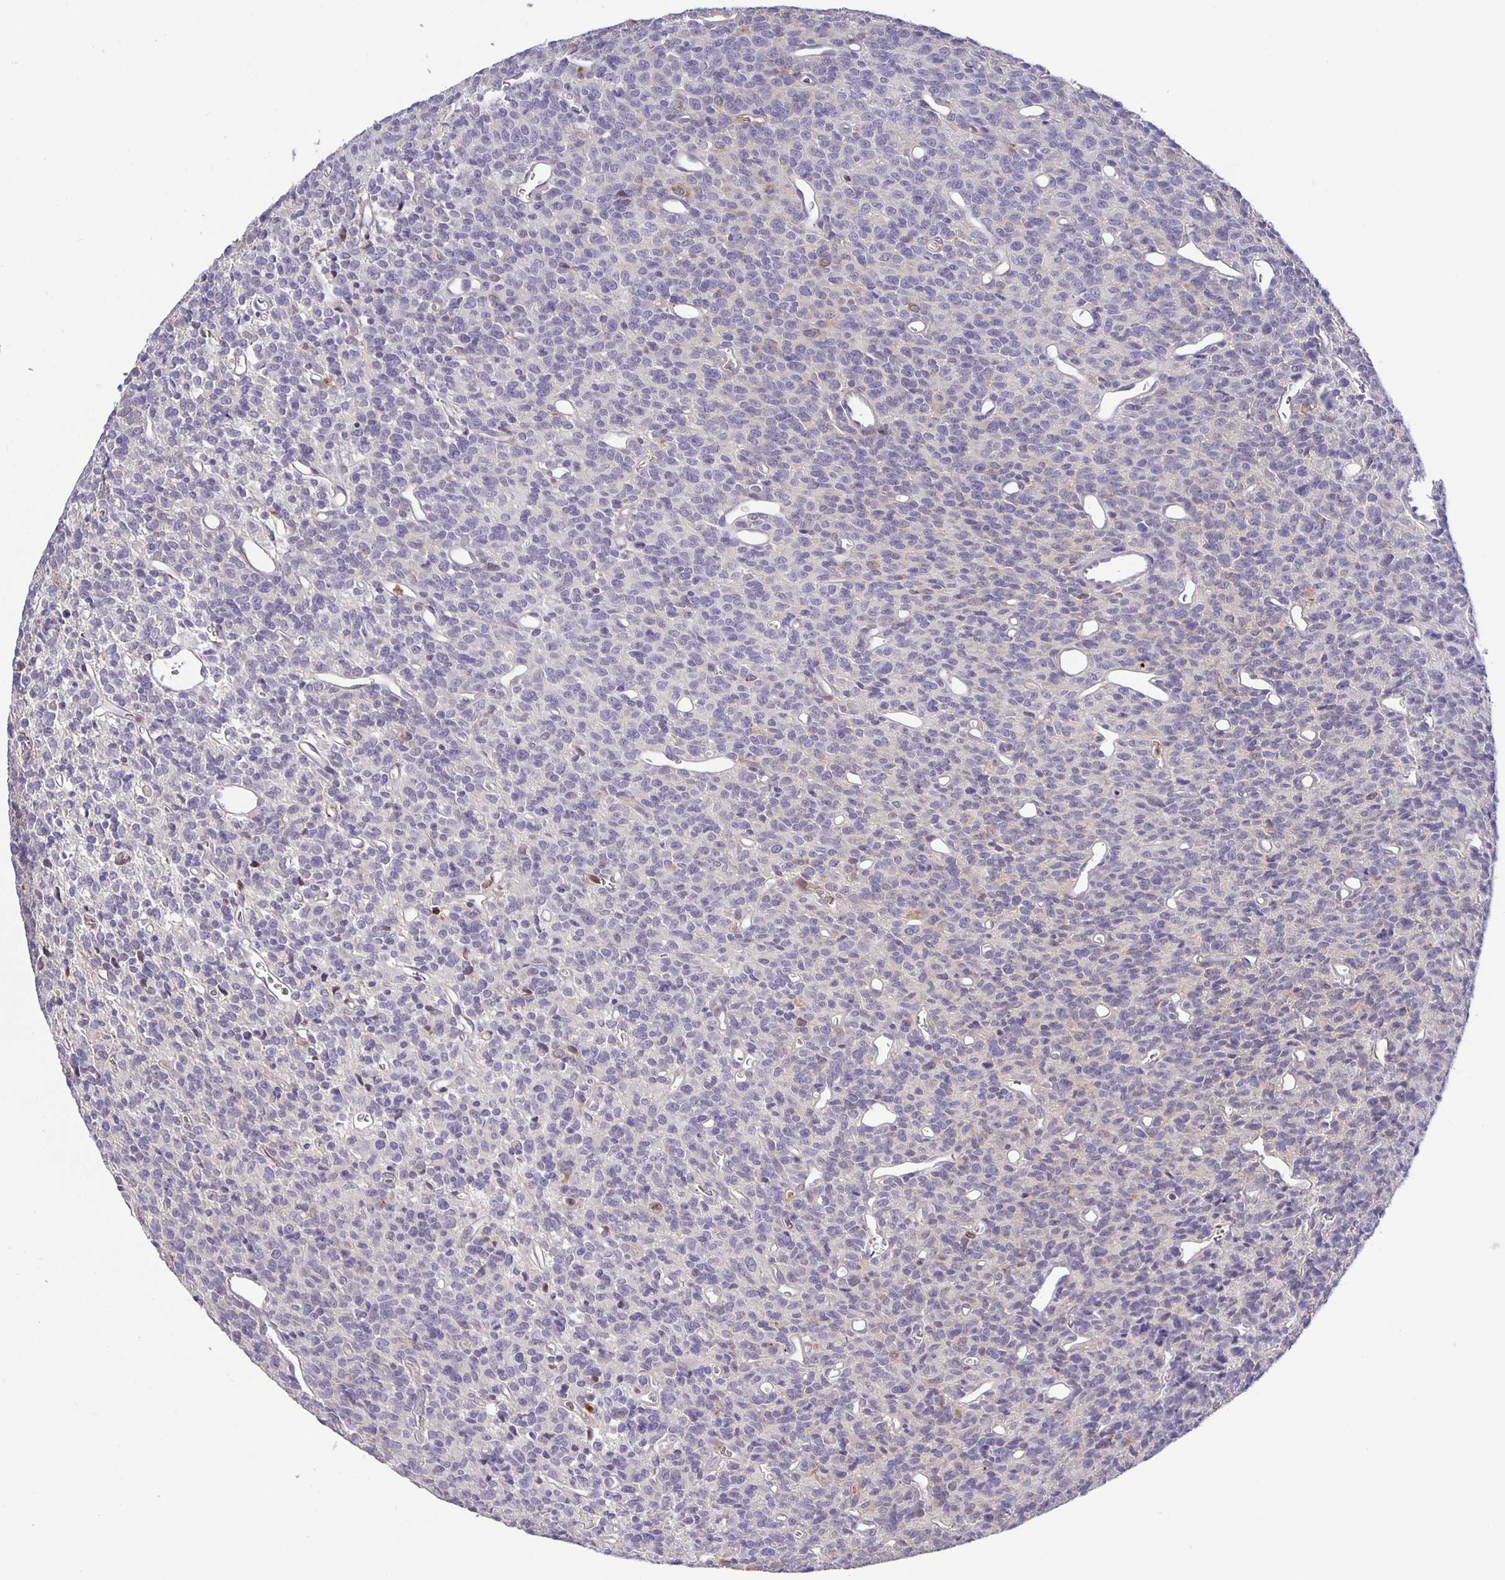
{"staining": {"intensity": "negative", "quantity": "none", "location": "none"}, "tissue": "glioma", "cell_type": "Tumor cells", "image_type": "cancer", "snomed": [{"axis": "morphology", "description": "Glioma, malignant, High grade"}, {"axis": "topography", "description": "Brain"}], "caption": "A high-resolution image shows IHC staining of malignant glioma (high-grade), which exhibits no significant staining in tumor cells. (IHC, brightfield microscopy, high magnification).", "gene": "GDF15", "patient": {"sex": "male", "age": 76}}